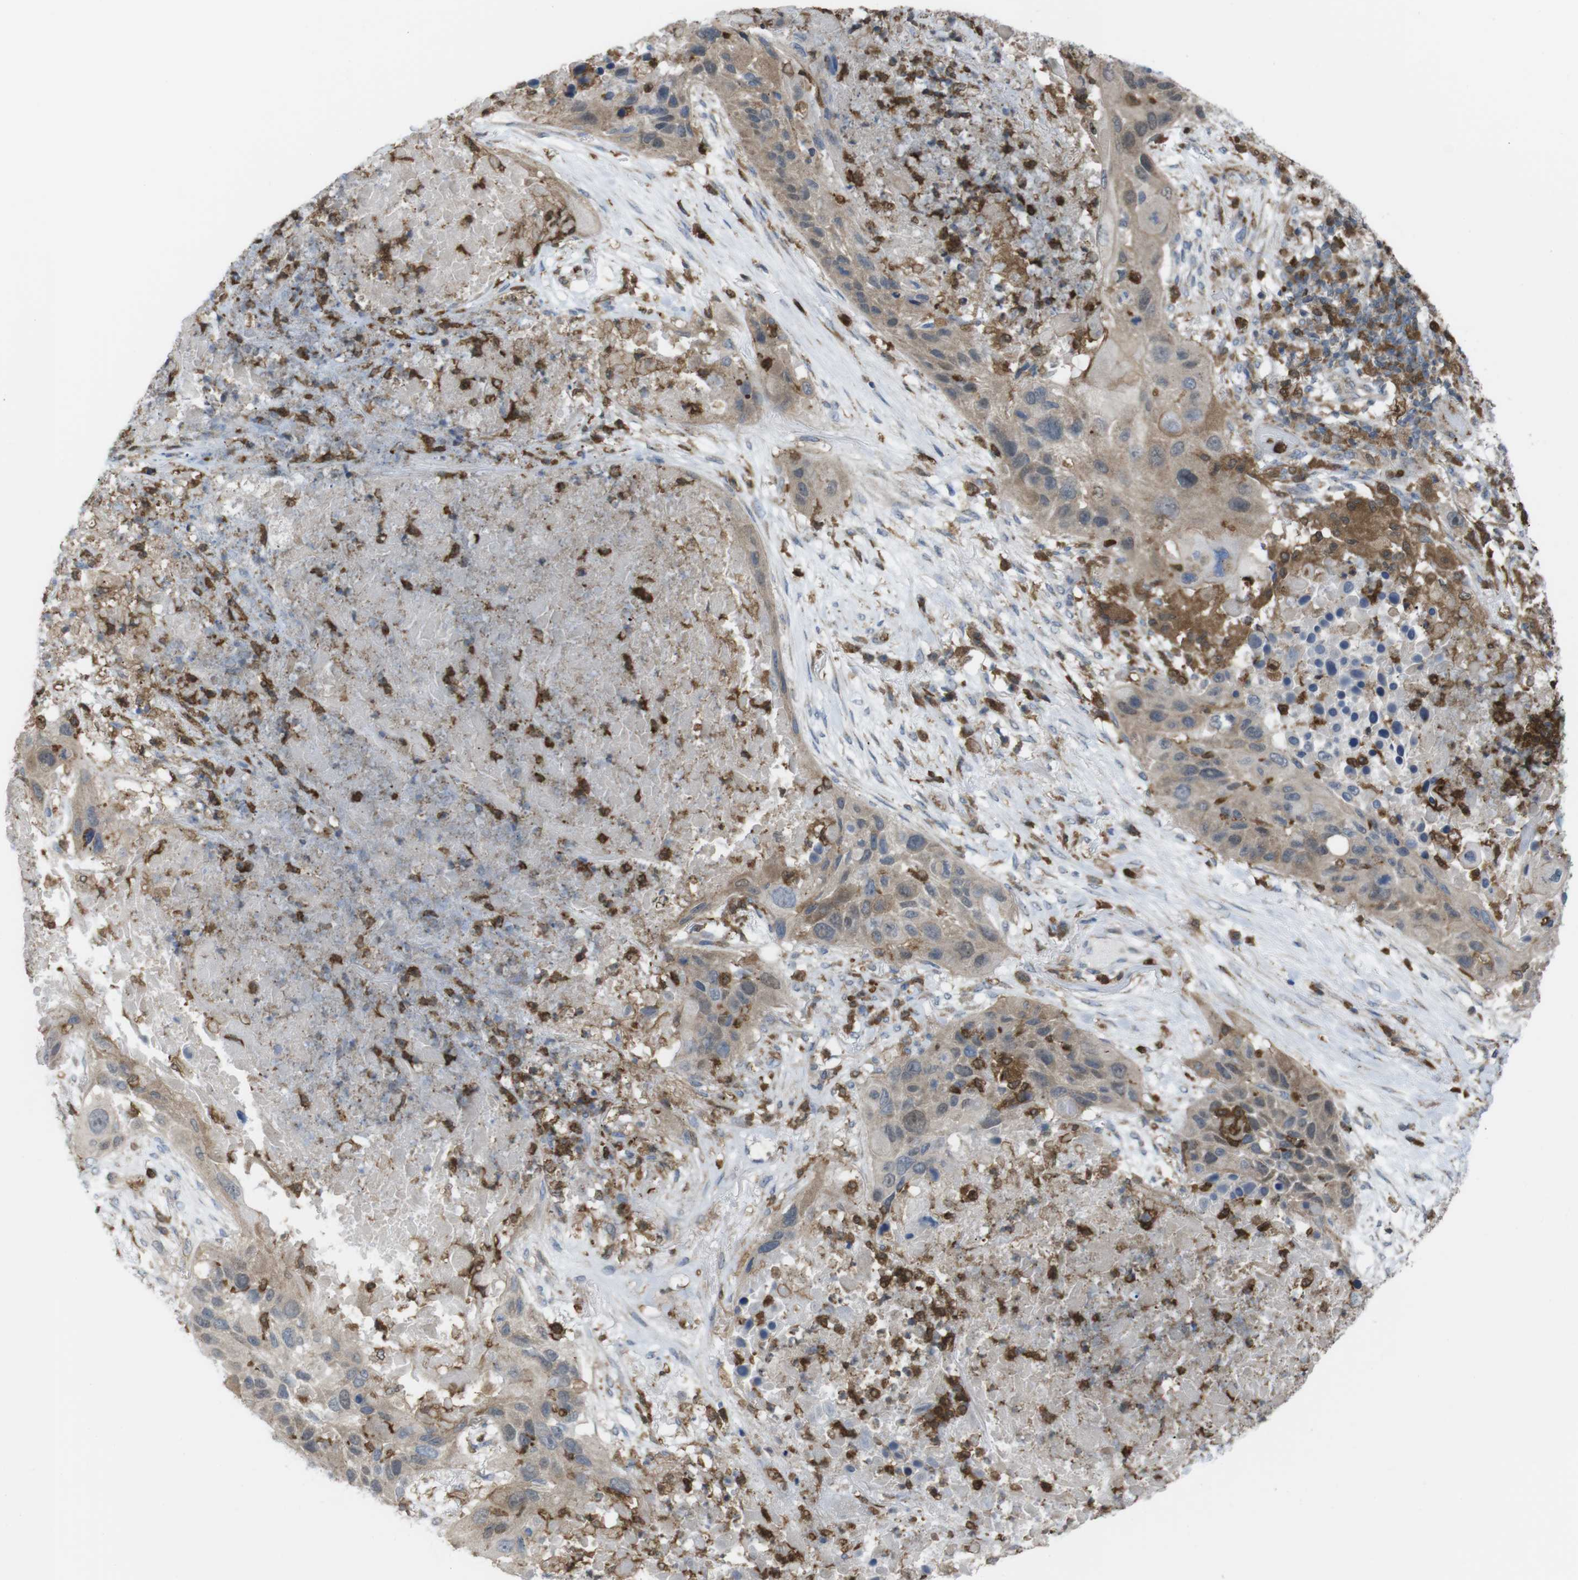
{"staining": {"intensity": "weak", "quantity": ">75%", "location": "cytoplasmic/membranous"}, "tissue": "lung cancer", "cell_type": "Tumor cells", "image_type": "cancer", "snomed": [{"axis": "morphology", "description": "Squamous cell carcinoma, NOS"}, {"axis": "topography", "description": "Lung"}], "caption": "High-magnification brightfield microscopy of squamous cell carcinoma (lung) stained with DAB (brown) and counterstained with hematoxylin (blue). tumor cells exhibit weak cytoplasmic/membranous staining is present in approximately>75% of cells.", "gene": "PRKCD", "patient": {"sex": "male", "age": 57}}